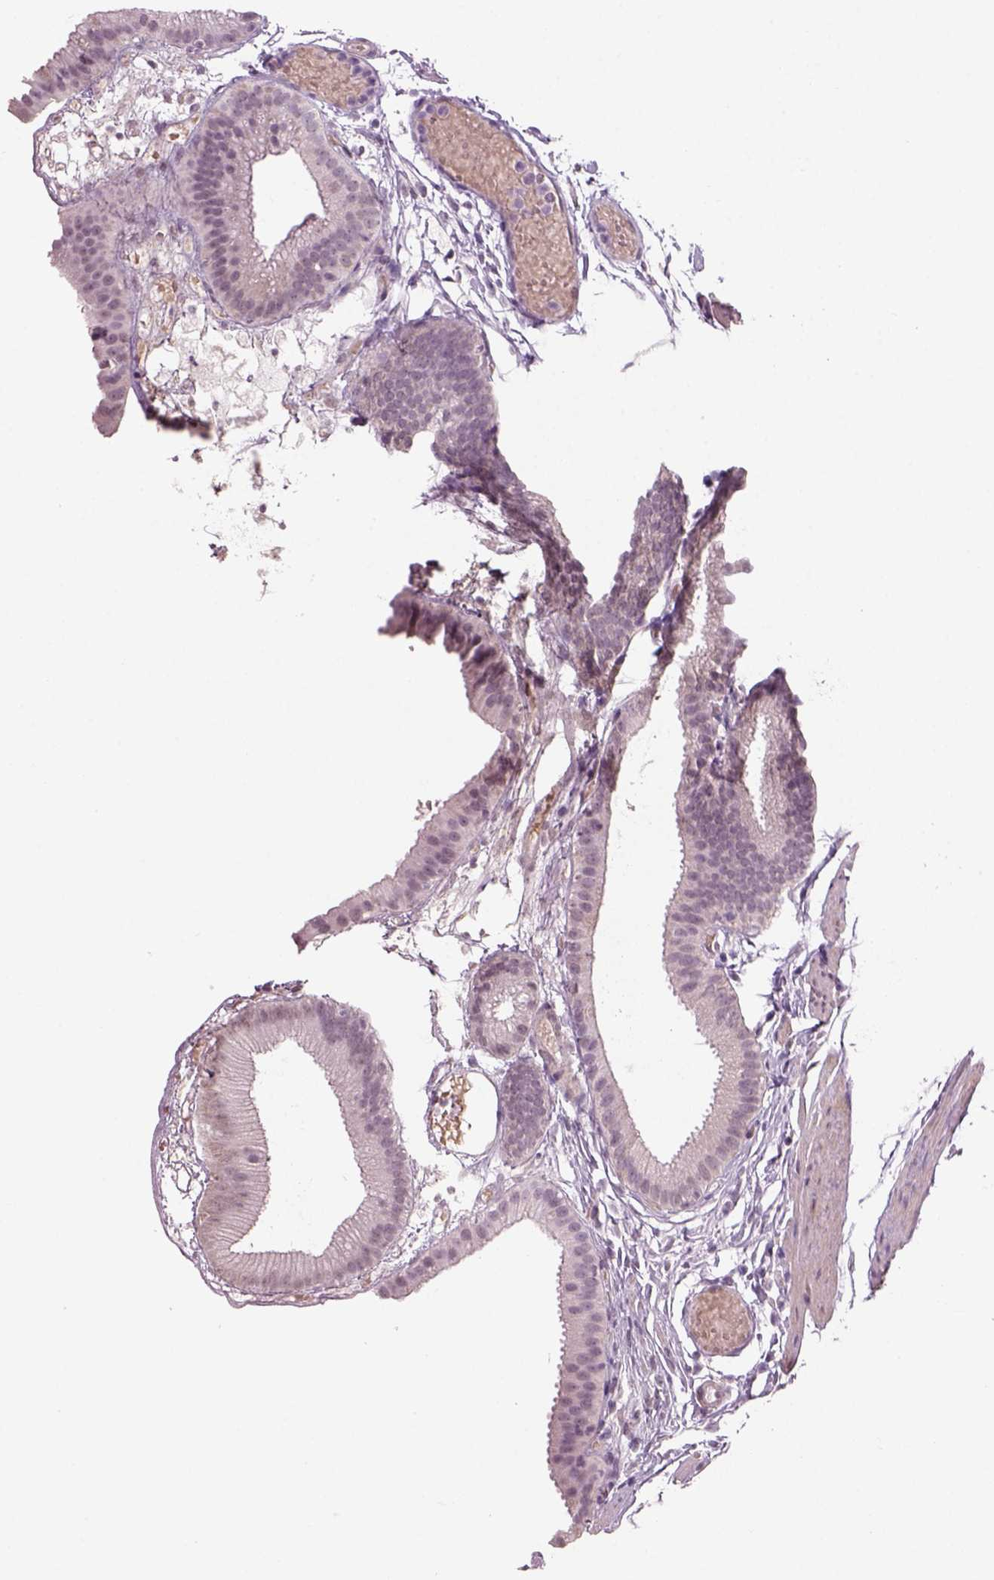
{"staining": {"intensity": "negative", "quantity": "none", "location": "none"}, "tissue": "gallbladder", "cell_type": "Glandular cells", "image_type": "normal", "snomed": [{"axis": "morphology", "description": "Normal tissue, NOS"}, {"axis": "topography", "description": "Gallbladder"}], "caption": "Unremarkable gallbladder was stained to show a protein in brown. There is no significant staining in glandular cells.", "gene": "NAT8B", "patient": {"sex": "female", "age": 45}}